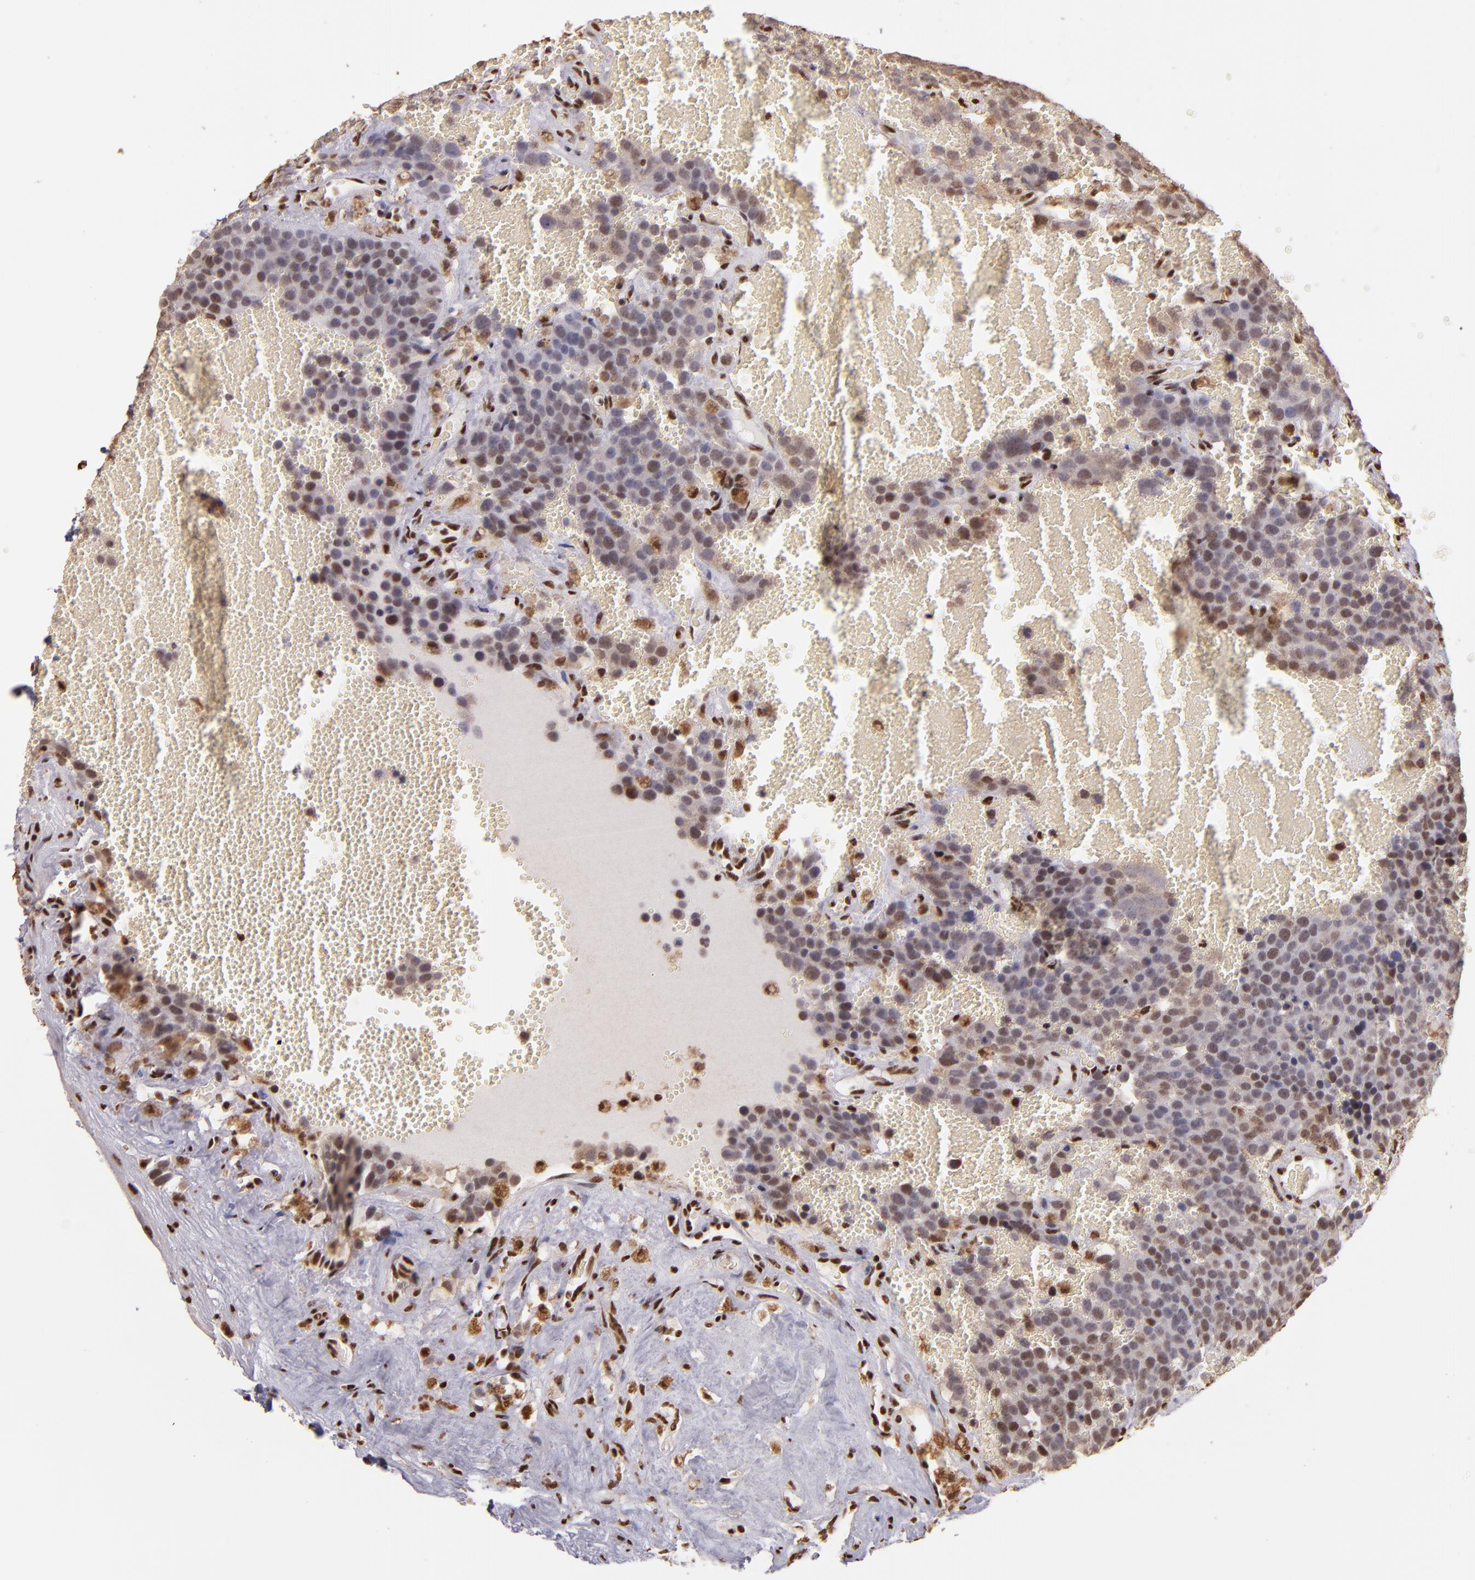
{"staining": {"intensity": "weak", "quantity": "25%-75%", "location": "cytoplasmic/membranous,nuclear"}, "tissue": "testis cancer", "cell_type": "Tumor cells", "image_type": "cancer", "snomed": [{"axis": "morphology", "description": "Seminoma, NOS"}, {"axis": "topography", "description": "Testis"}], "caption": "Weak cytoplasmic/membranous and nuclear protein staining is appreciated in approximately 25%-75% of tumor cells in seminoma (testis). The protein of interest is shown in brown color, while the nuclei are stained blue.", "gene": "SP1", "patient": {"sex": "male", "age": 71}}